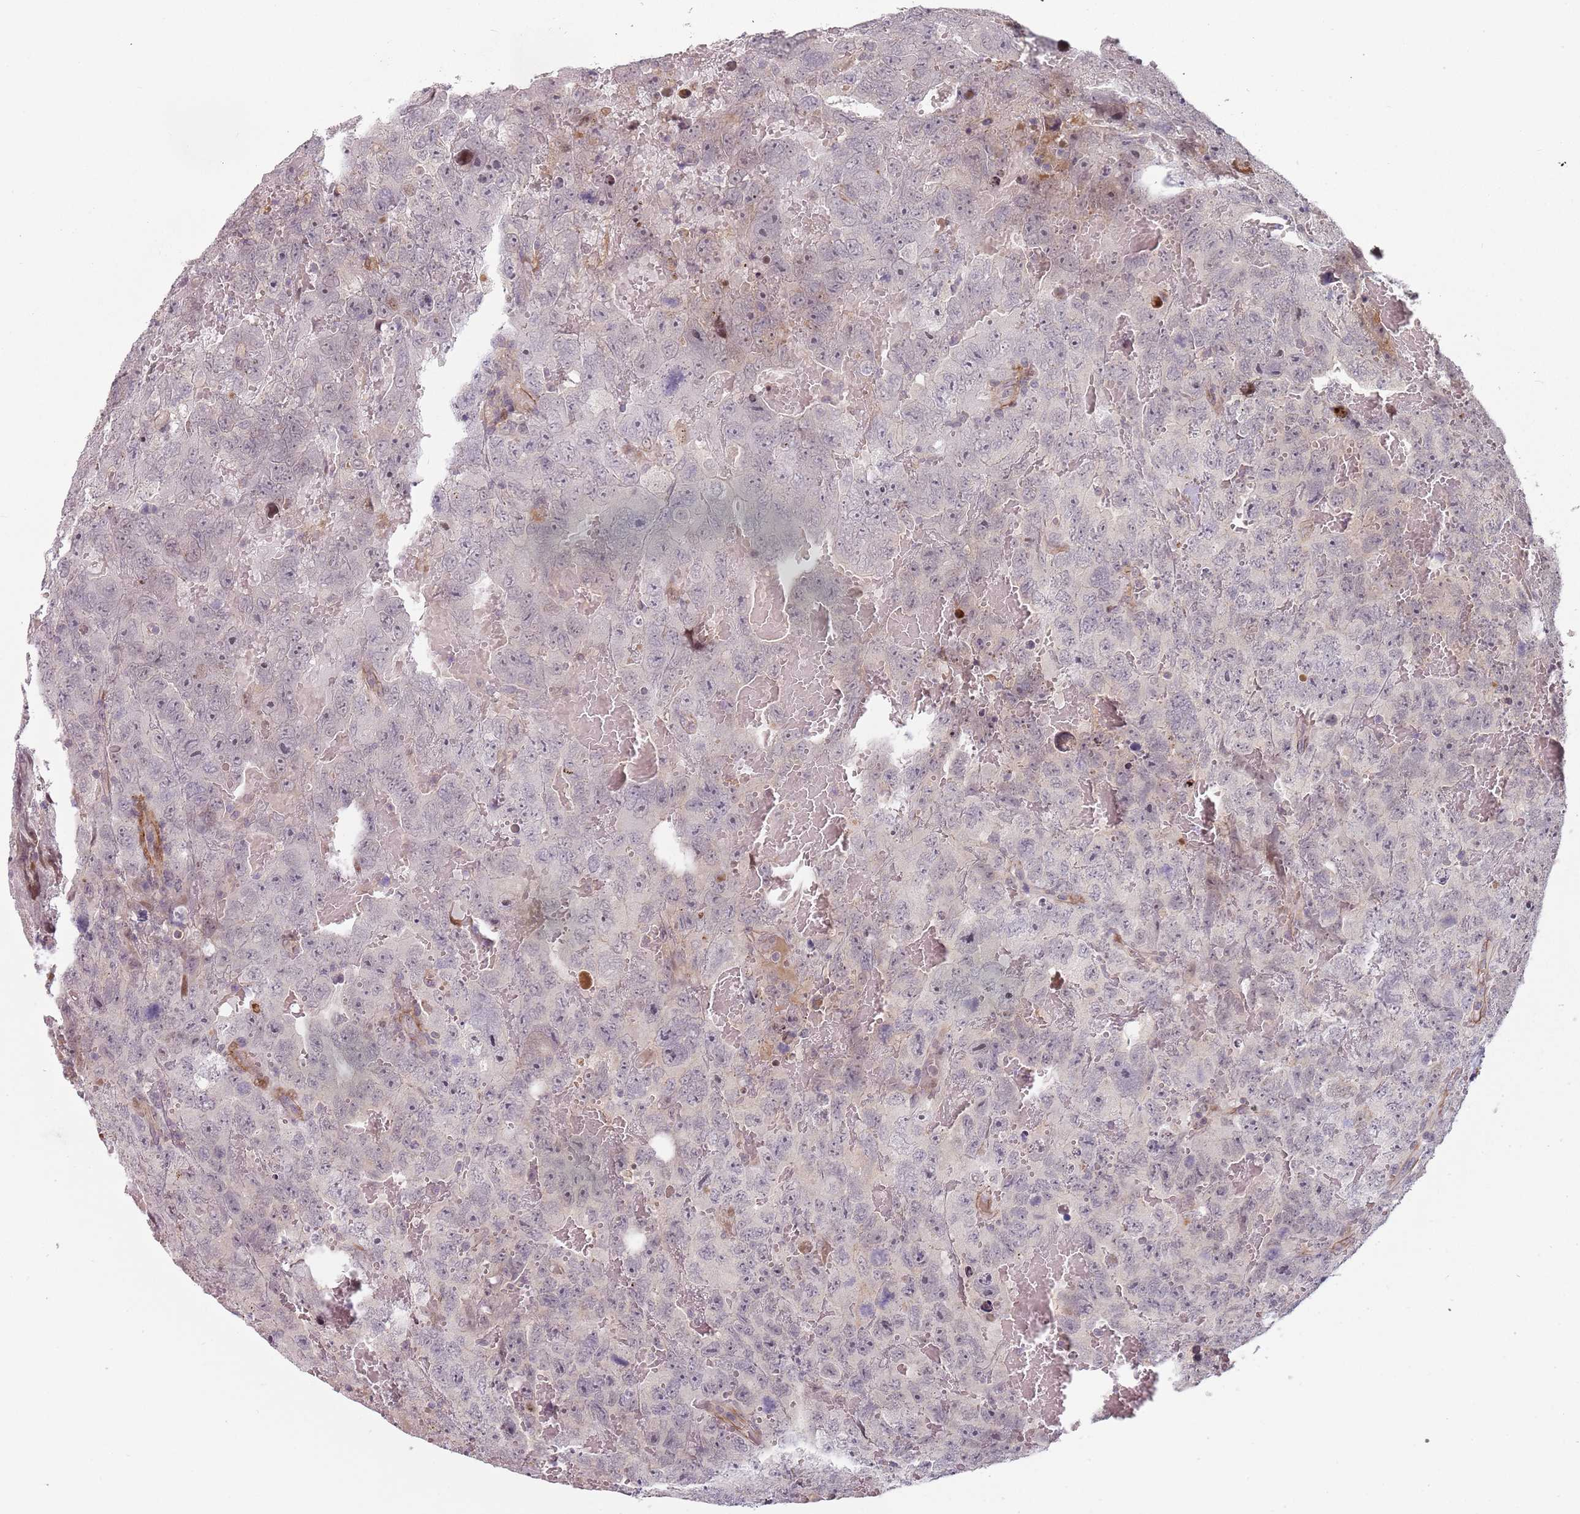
{"staining": {"intensity": "negative", "quantity": "none", "location": "none"}, "tissue": "testis cancer", "cell_type": "Tumor cells", "image_type": "cancer", "snomed": [{"axis": "morphology", "description": "Carcinoma, Embryonal, NOS"}, {"axis": "topography", "description": "Testis"}], "caption": "The immunohistochemistry image has no significant expression in tumor cells of testis embryonal carcinoma tissue.", "gene": "RPS6KA2", "patient": {"sex": "male", "age": 45}}